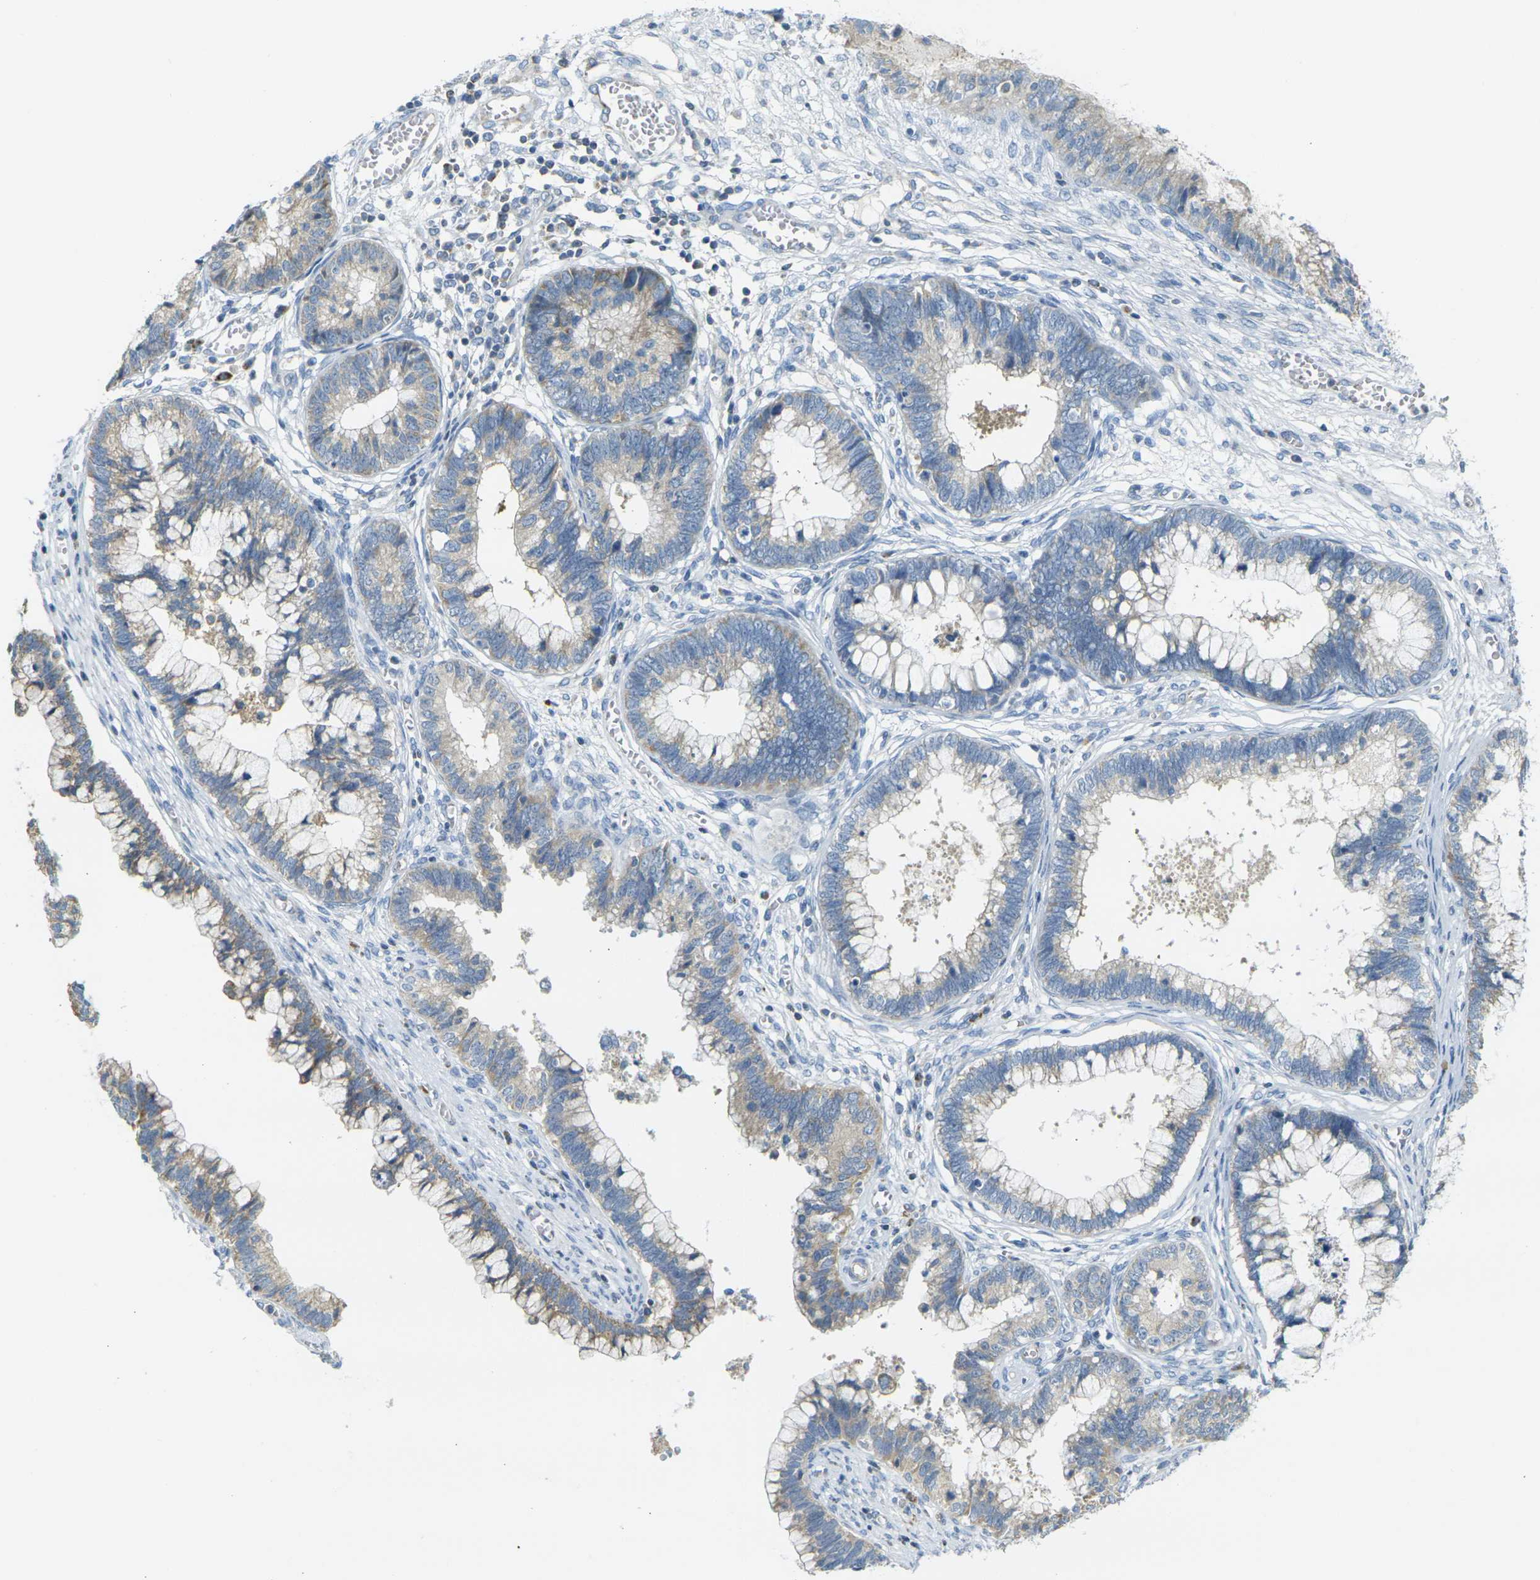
{"staining": {"intensity": "weak", "quantity": "25%-75%", "location": "cytoplasmic/membranous"}, "tissue": "cervical cancer", "cell_type": "Tumor cells", "image_type": "cancer", "snomed": [{"axis": "morphology", "description": "Adenocarcinoma, NOS"}, {"axis": "topography", "description": "Cervix"}], "caption": "The immunohistochemical stain labels weak cytoplasmic/membranous staining in tumor cells of cervical cancer tissue. The staining was performed using DAB (3,3'-diaminobenzidine), with brown indicating positive protein expression. Nuclei are stained blue with hematoxylin.", "gene": "PARD6B", "patient": {"sex": "female", "age": 44}}